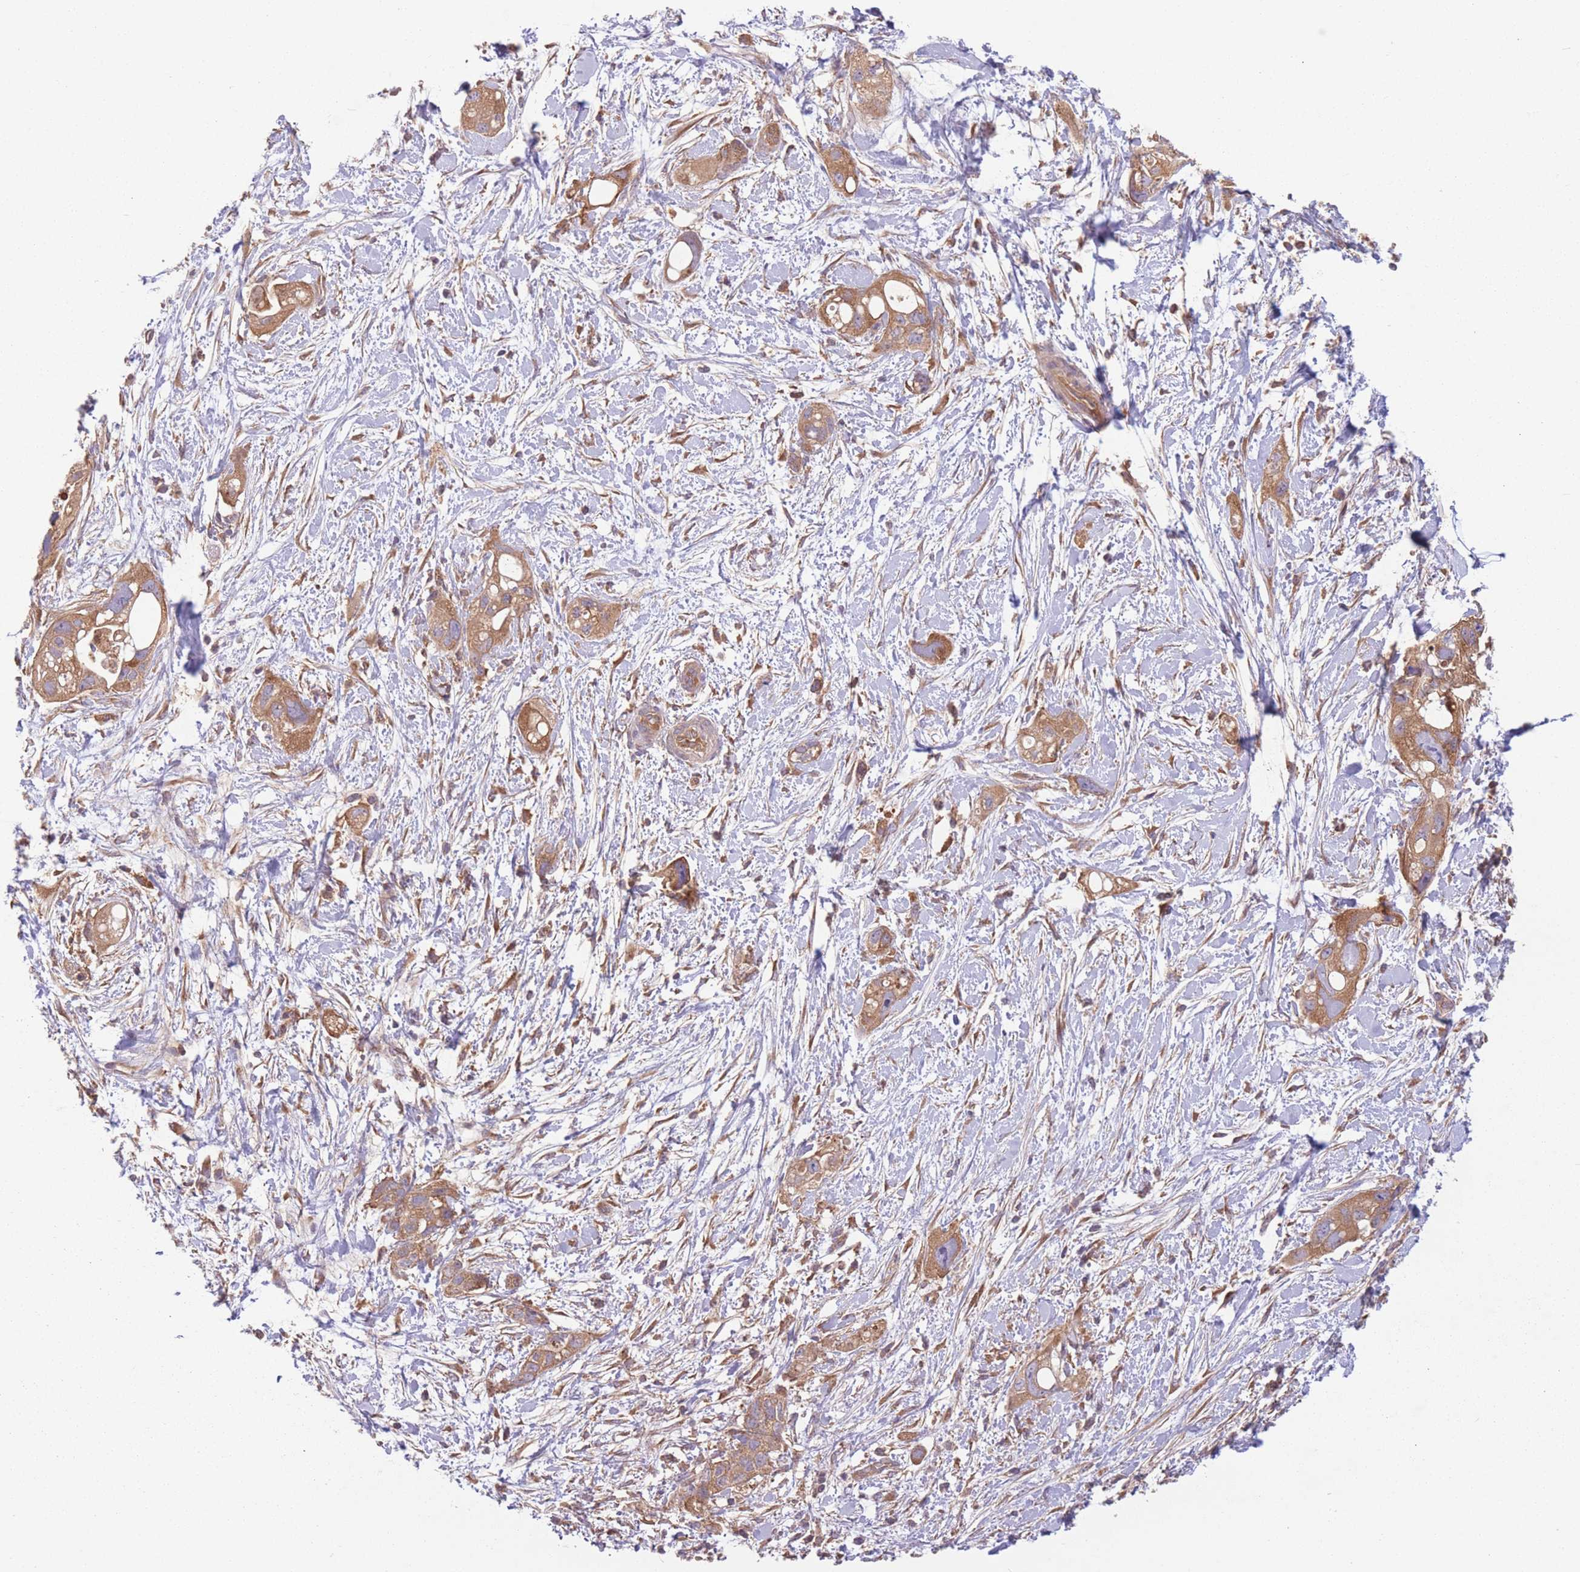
{"staining": {"intensity": "moderate", "quantity": ">75%", "location": "cytoplasmic/membranous"}, "tissue": "pancreatic cancer", "cell_type": "Tumor cells", "image_type": "cancer", "snomed": [{"axis": "morphology", "description": "Adenocarcinoma, NOS"}, {"axis": "topography", "description": "Pancreas"}], "caption": "Immunohistochemical staining of pancreatic cancer (adenocarcinoma) shows moderate cytoplasmic/membranous protein positivity in about >75% of tumor cells.", "gene": "WASHC2A", "patient": {"sex": "female", "age": 72}}